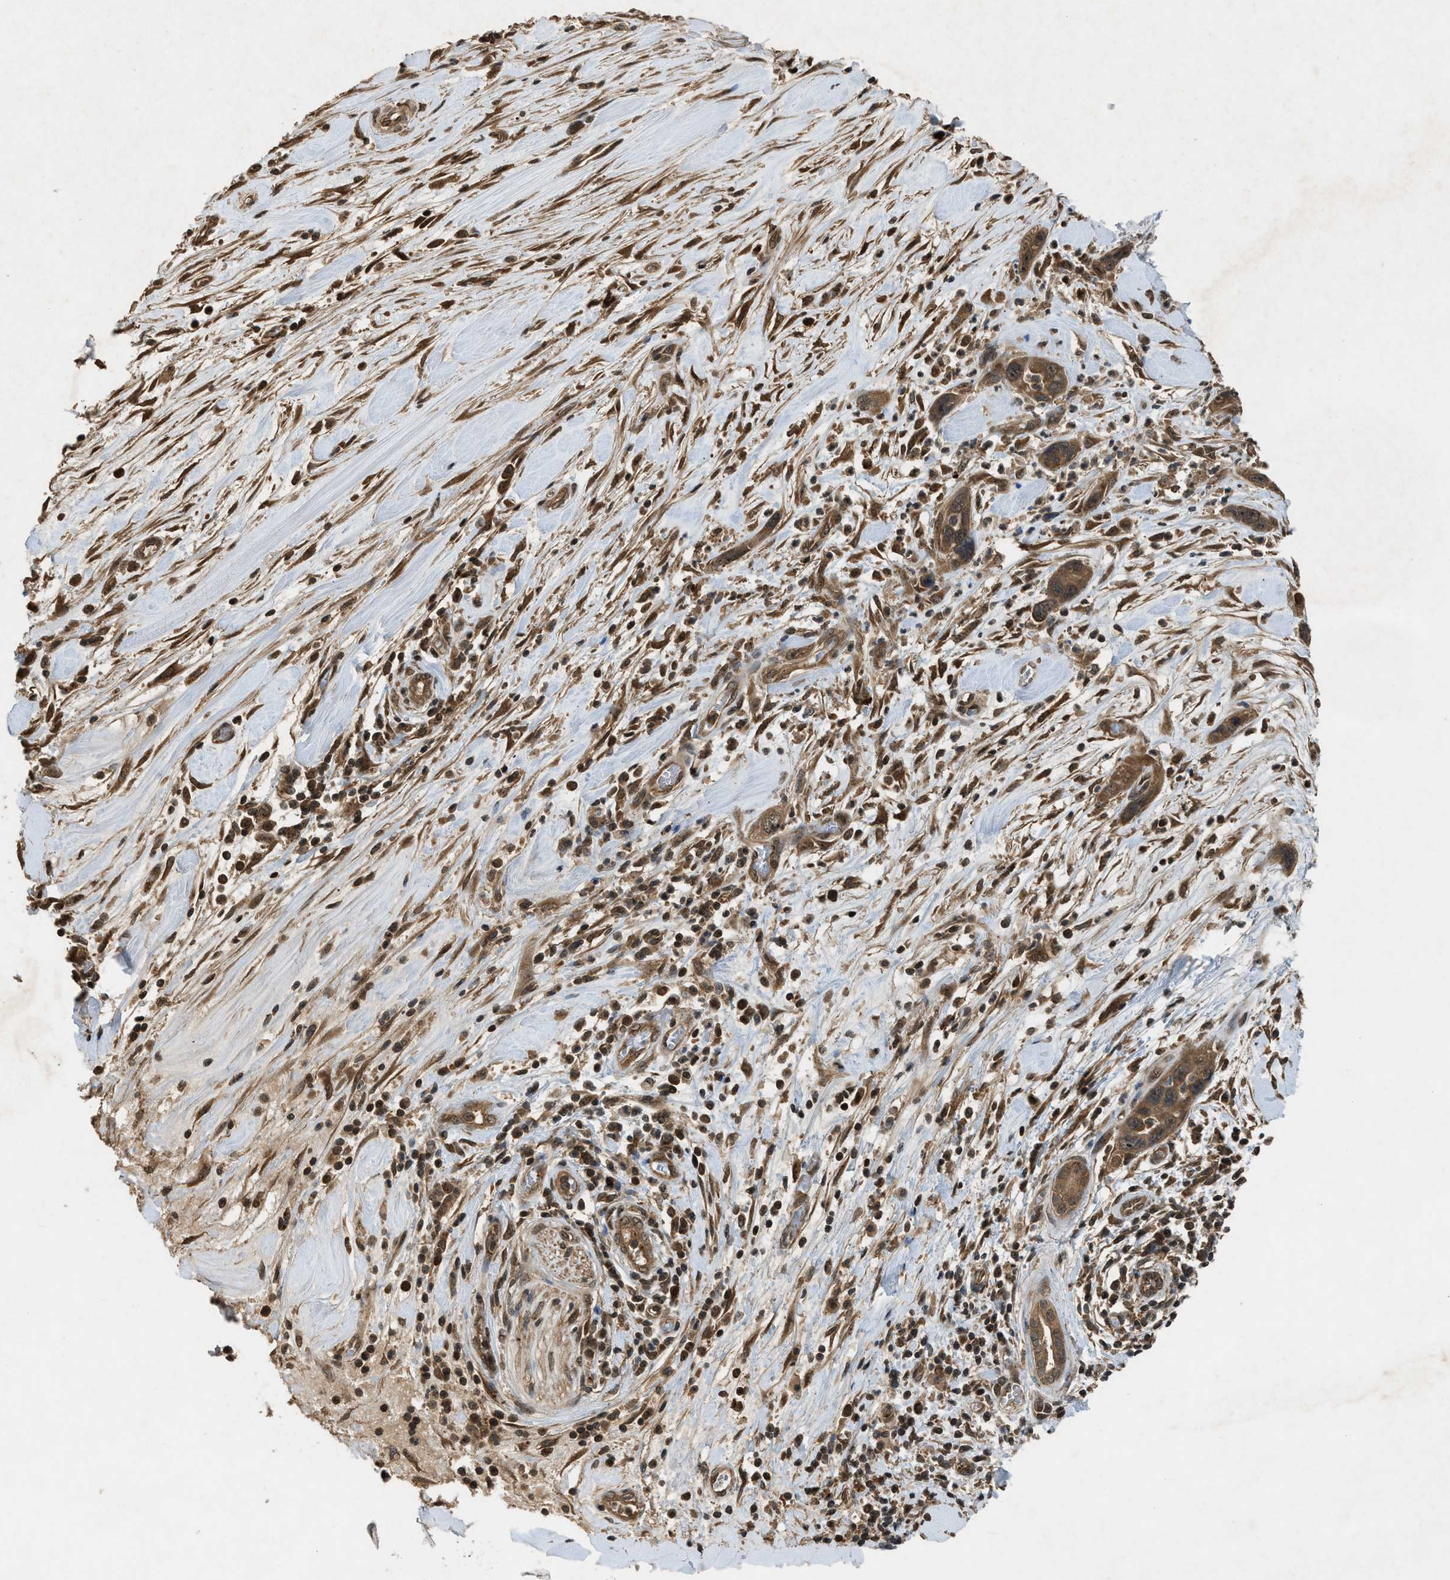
{"staining": {"intensity": "moderate", "quantity": ">75%", "location": "cytoplasmic/membranous"}, "tissue": "pancreatic cancer", "cell_type": "Tumor cells", "image_type": "cancer", "snomed": [{"axis": "morphology", "description": "Adenocarcinoma, NOS"}, {"axis": "topography", "description": "Pancreas"}], "caption": "This is an image of immunohistochemistry staining of adenocarcinoma (pancreatic), which shows moderate staining in the cytoplasmic/membranous of tumor cells.", "gene": "RPS6KB1", "patient": {"sex": "male", "age": 56}}